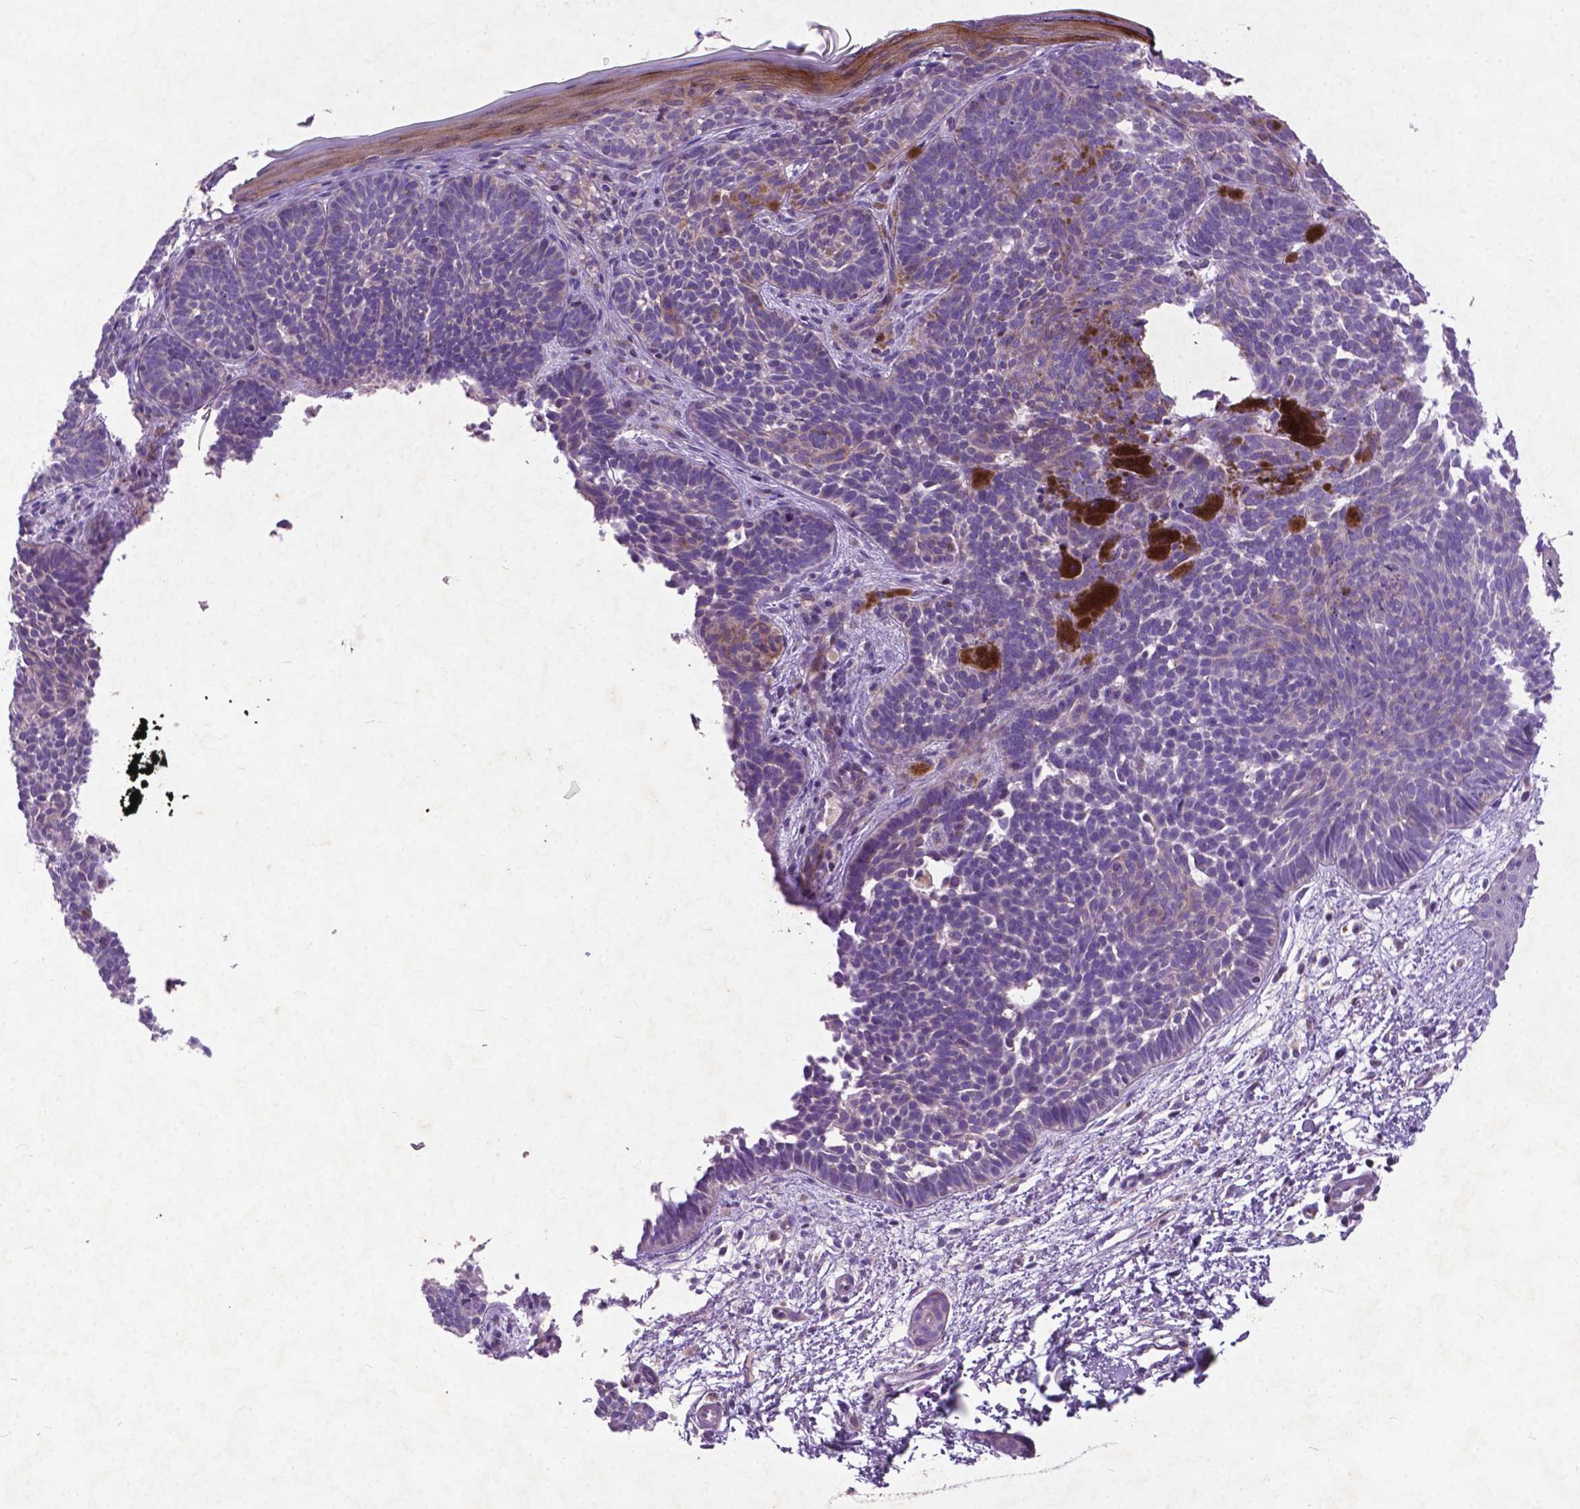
{"staining": {"intensity": "negative", "quantity": "none", "location": "none"}, "tissue": "skin cancer", "cell_type": "Tumor cells", "image_type": "cancer", "snomed": [{"axis": "morphology", "description": "Basal cell carcinoma"}, {"axis": "topography", "description": "Skin"}], "caption": "A high-resolution histopathology image shows immunohistochemistry staining of skin cancer (basal cell carcinoma), which reveals no significant expression in tumor cells.", "gene": "ATG4D", "patient": {"sex": "female", "age": 85}}